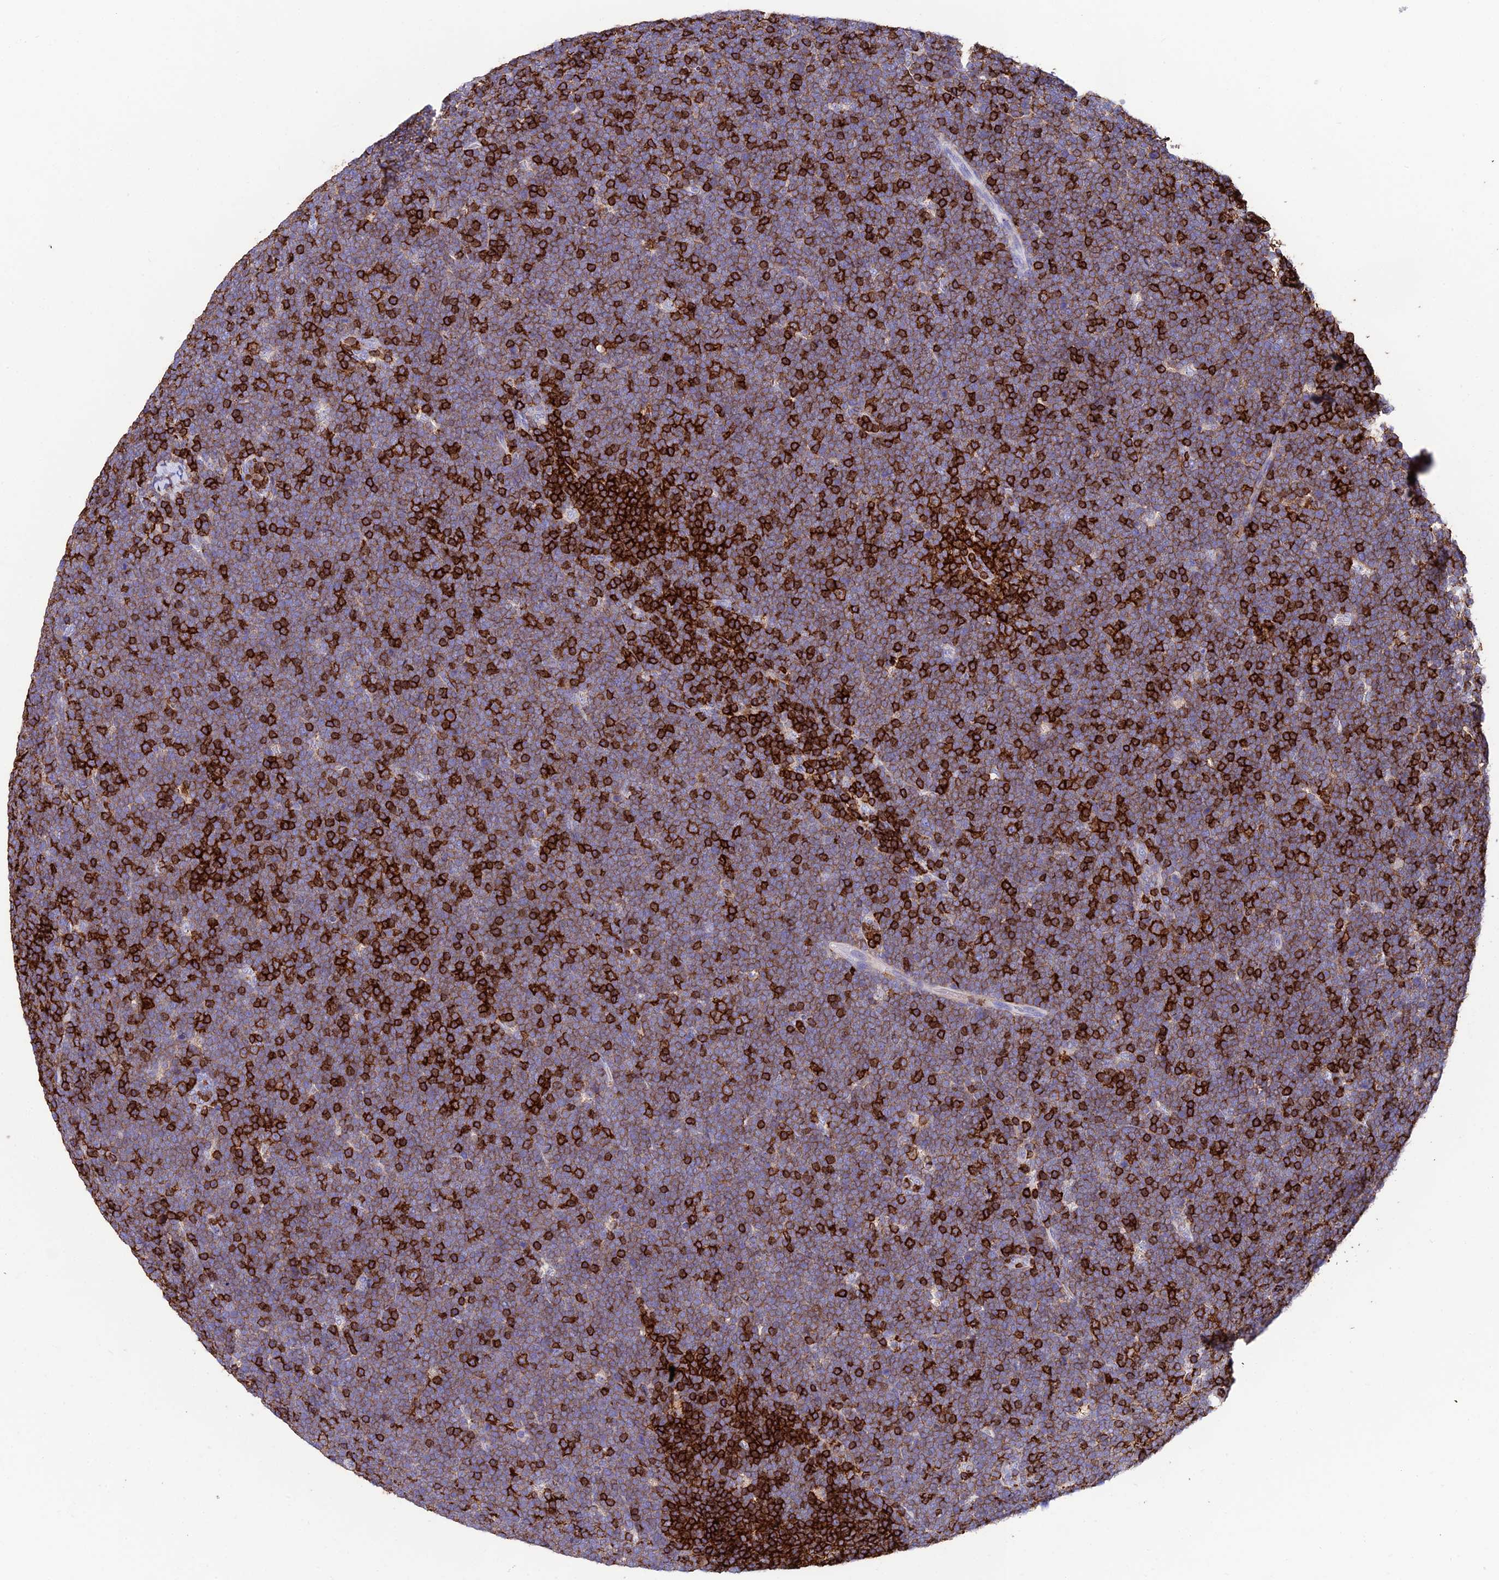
{"staining": {"intensity": "moderate", "quantity": ">75%", "location": "cytoplasmic/membranous"}, "tissue": "lymphoma", "cell_type": "Tumor cells", "image_type": "cancer", "snomed": [{"axis": "morphology", "description": "Malignant lymphoma, non-Hodgkin's type, High grade"}, {"axis": "topography", "description": "Lymph node"}], "caption": "This is an image of immunohistochemistry staining of malignant lymphoma, non-Hodgkin's type (high-grade), which shows moderate expression in the cytoplasmic/membranous of tumor cells.", "gene": "PTPRCAP", "patient": {"sex": "male", "age": 13}}